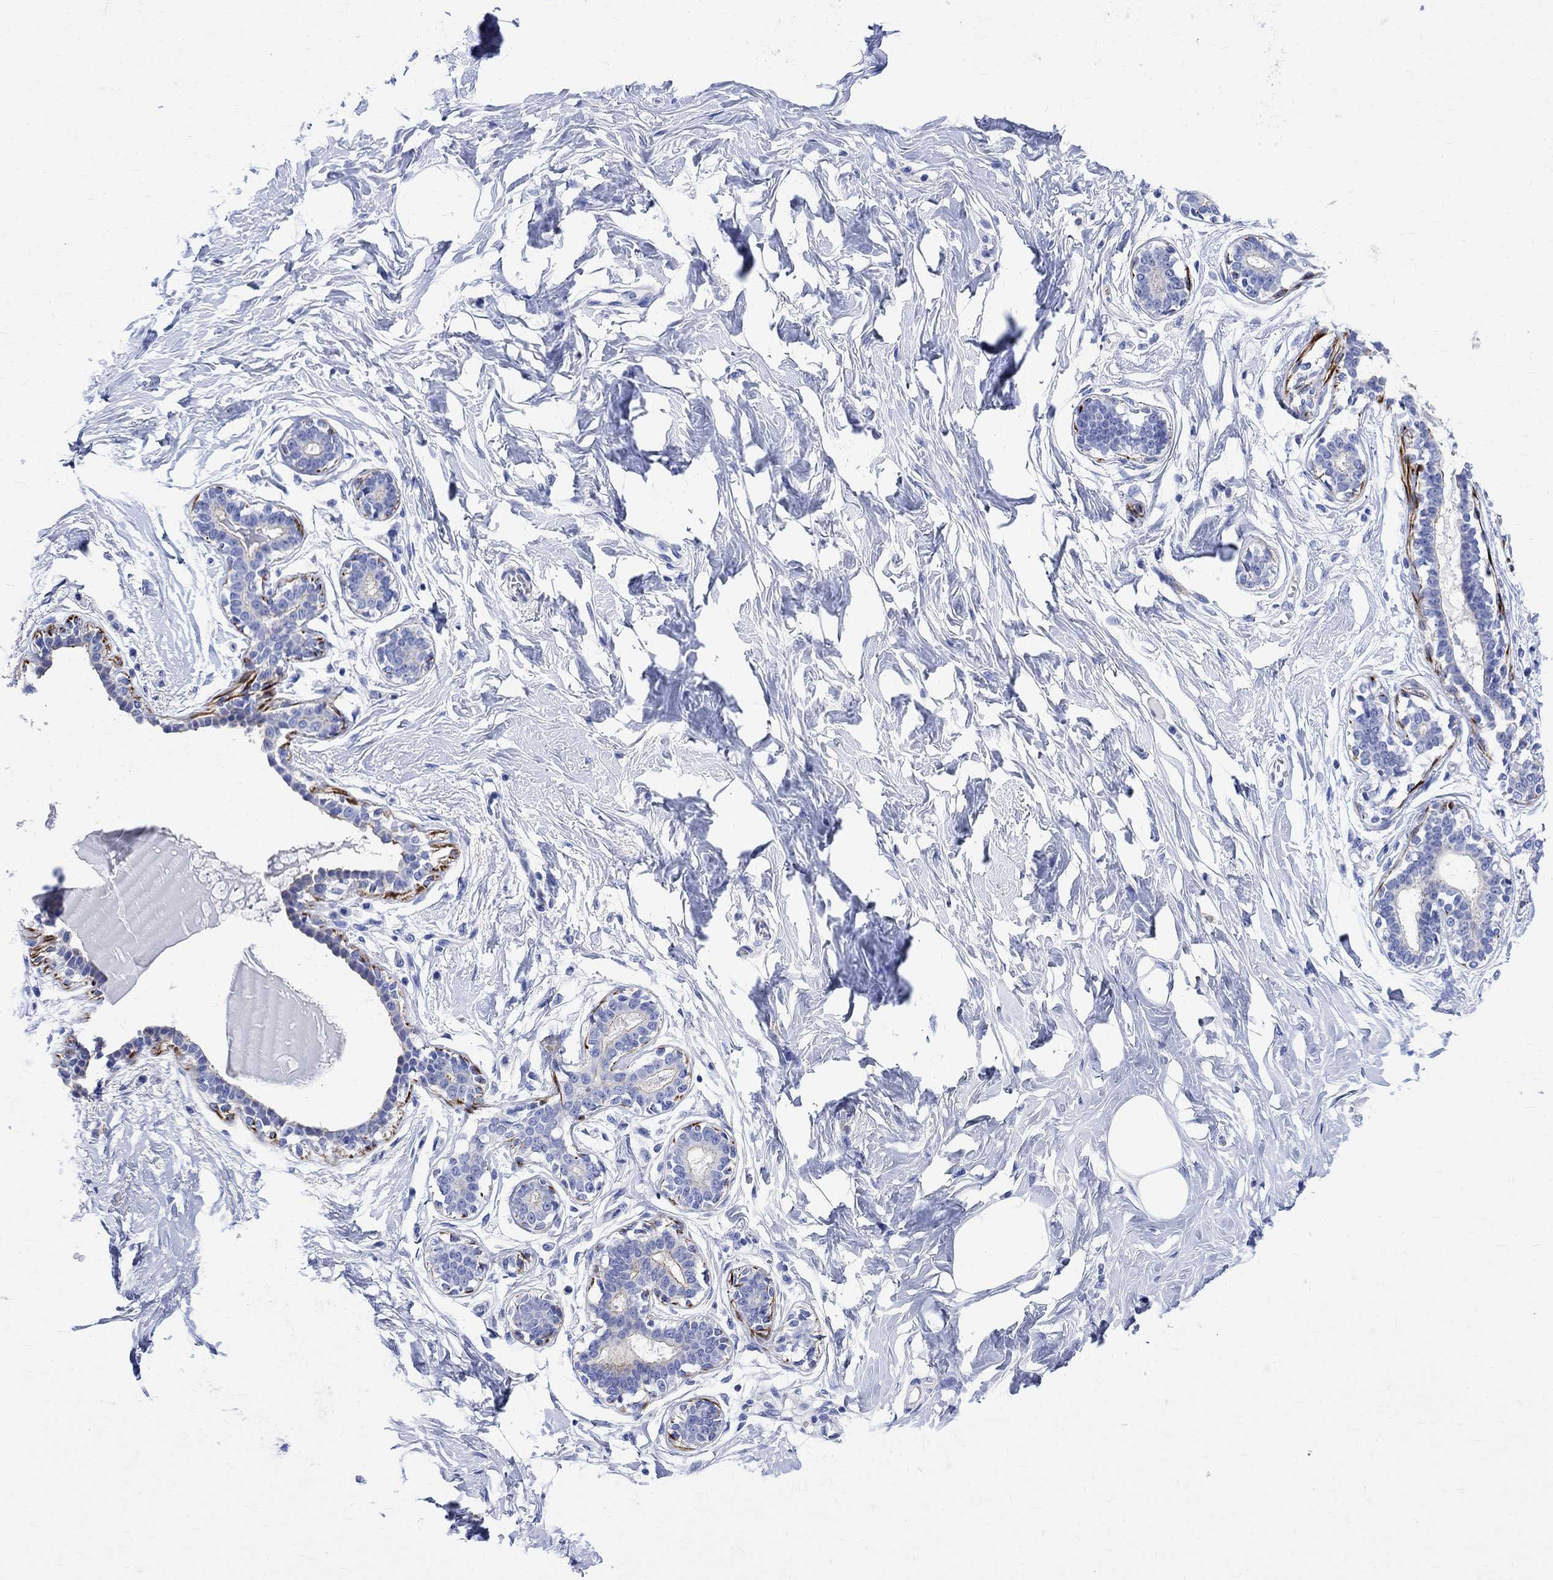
{"staining": {"intensity": "negative", "quantity": "none", "location": "none"}, "tissue": "breast", "cell_type": "Adipocytes", "image_type": "normal", "snomed": [{"axis": "morphology", "description": "Normal tissue, NOS"}, {"axis": "morphology", "description": "Lobular carcinoma, in situ"}, {"axis": "topography", "description": "Breast"}], "caption": "High power microscopy photomicrograph of an immunohistochemistry (IHC) photomicrograph of unremarkable breast, revealing no significant staining in adipocytes.", "gene": "PARVB", "patient": {"sex": "female", "age": 35}}